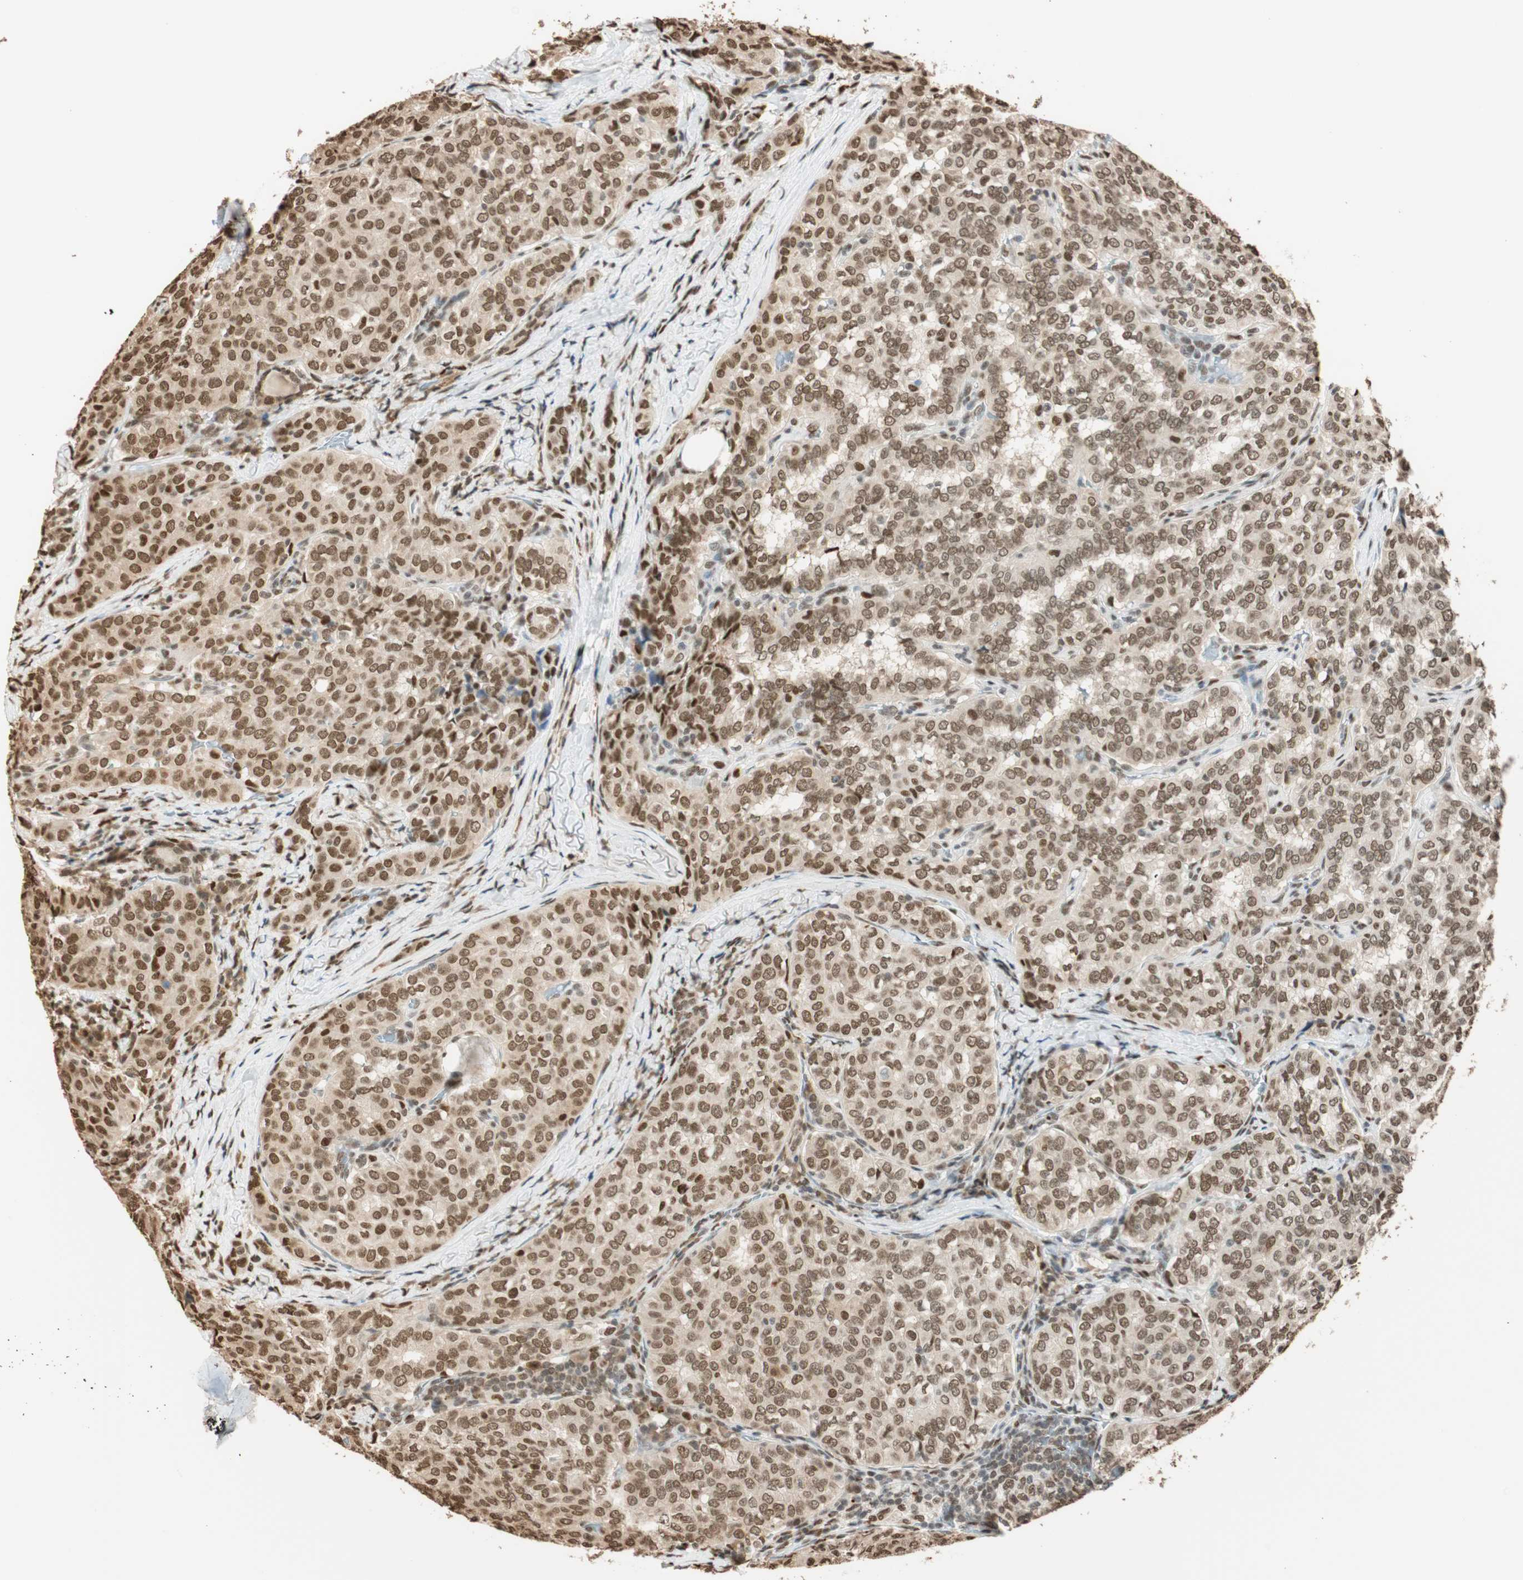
{"staining": {"intensity": "moderate", "quantity": ">75%", "location": "nuclear"}, "tissue": "thyroid cancer", "cell_type": "Tumor cells", "image_type": "cancer", "snomed": [{"axis": "morphology", "description": "Carcinoma, NOS"}, {"axis": "topography", "description": "Thyroid gland"}], "caption": "Protein analysis of thyroid carcinoma tissue shows moderate nuclear positivity in approximately >75% of tumor cells. (Stains: DAB in brown, nuclei in blue, Microscopy: brightfield microscopy at high magnification).", "gene": "FANCG", "patient": {"sex": "female", "age": 77}}